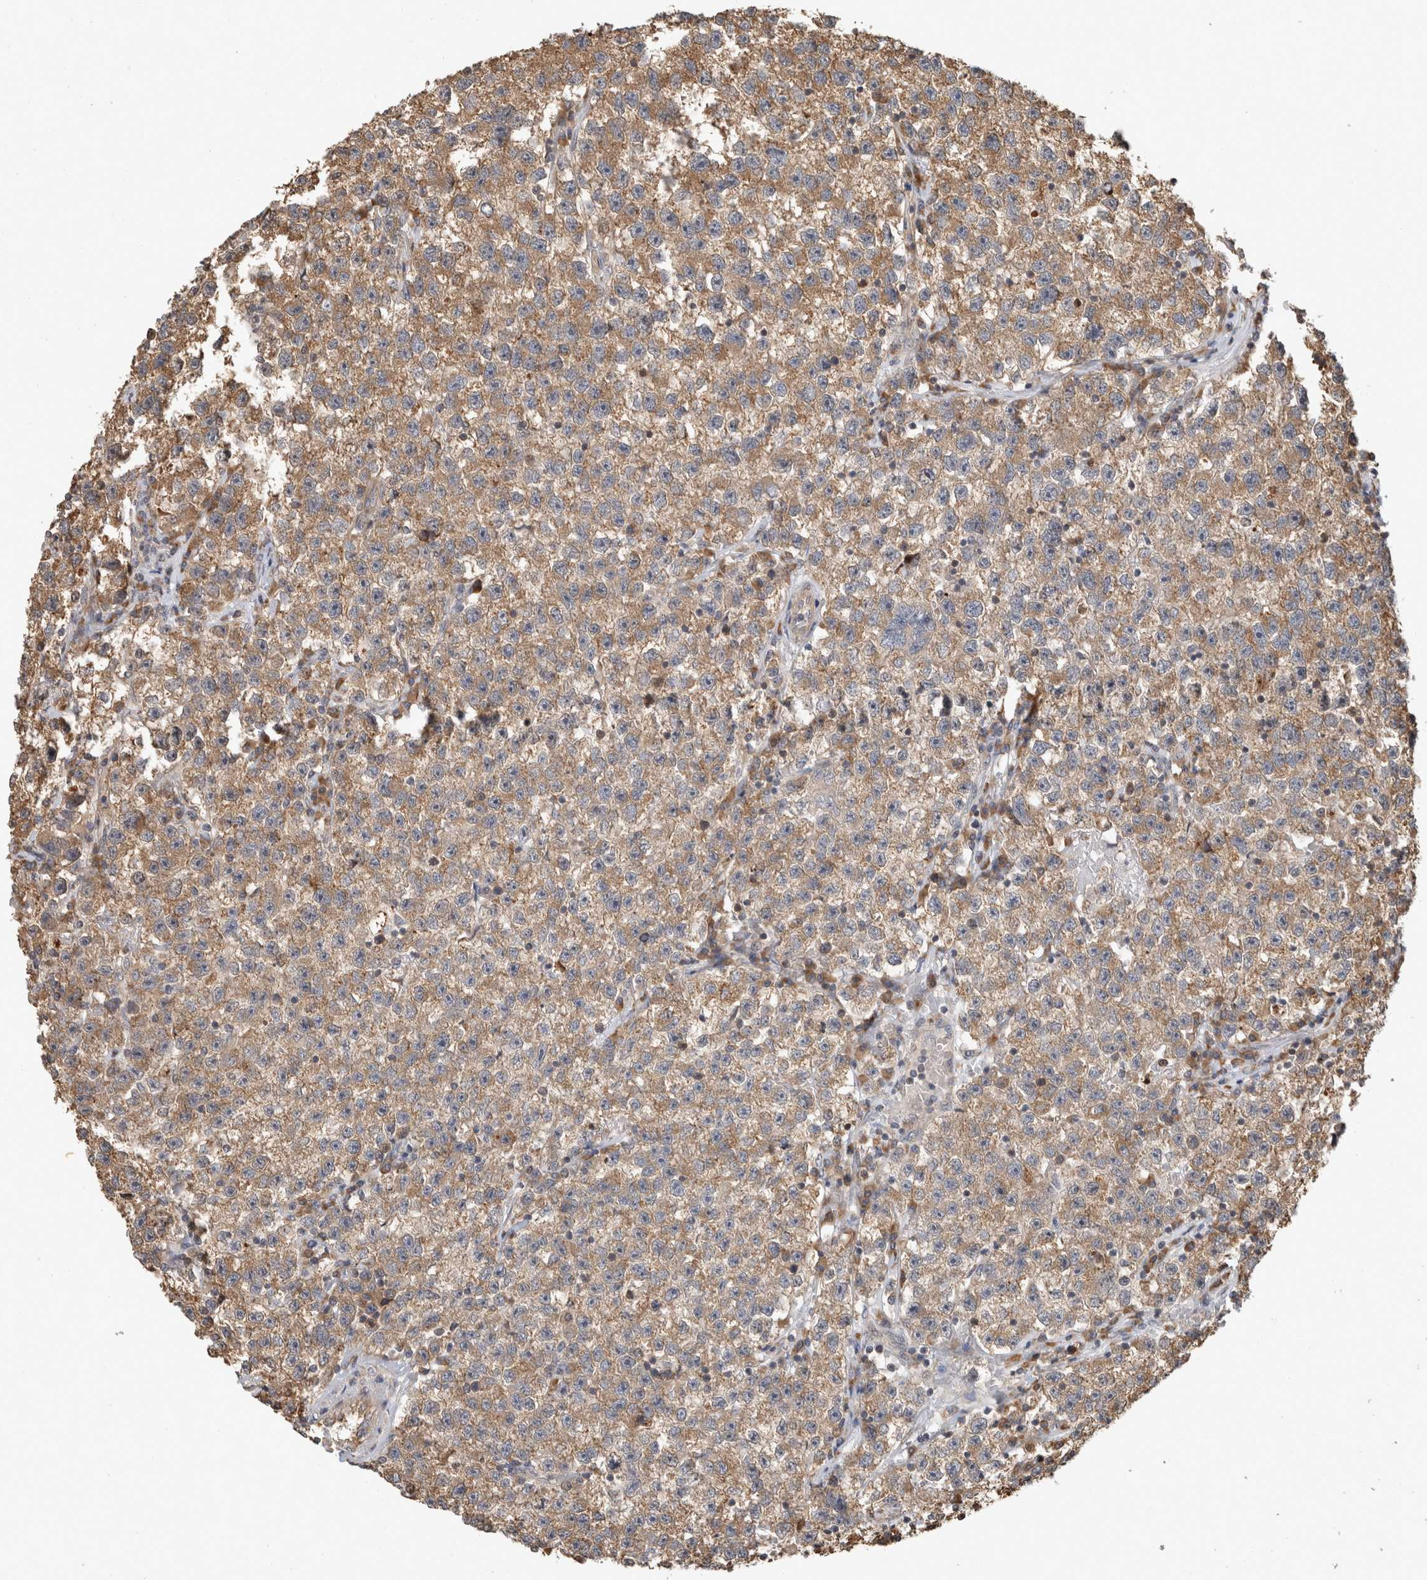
{"staining": {"intensity": "moderate", "quantity": ">75%", "location": "cytoplasmic/membranous"}, "tissue": "testis cancer", "cell_type": "Tumor cells", "image_type": "cancer", "snomed": [{"axis": "morphology", "description": "Seminoma, NOS"}, {"axis": "topography", "description": "Testis"}], "caption": "Moderate cytoplasmic/membranous positivity is present in about >75% of tumor cells in testis cancer. (DAB = brown stain, brightfield microscopy at high magnification).", "gene": "PCDHB15", "patient": {"sex": "male", "age": 22}}